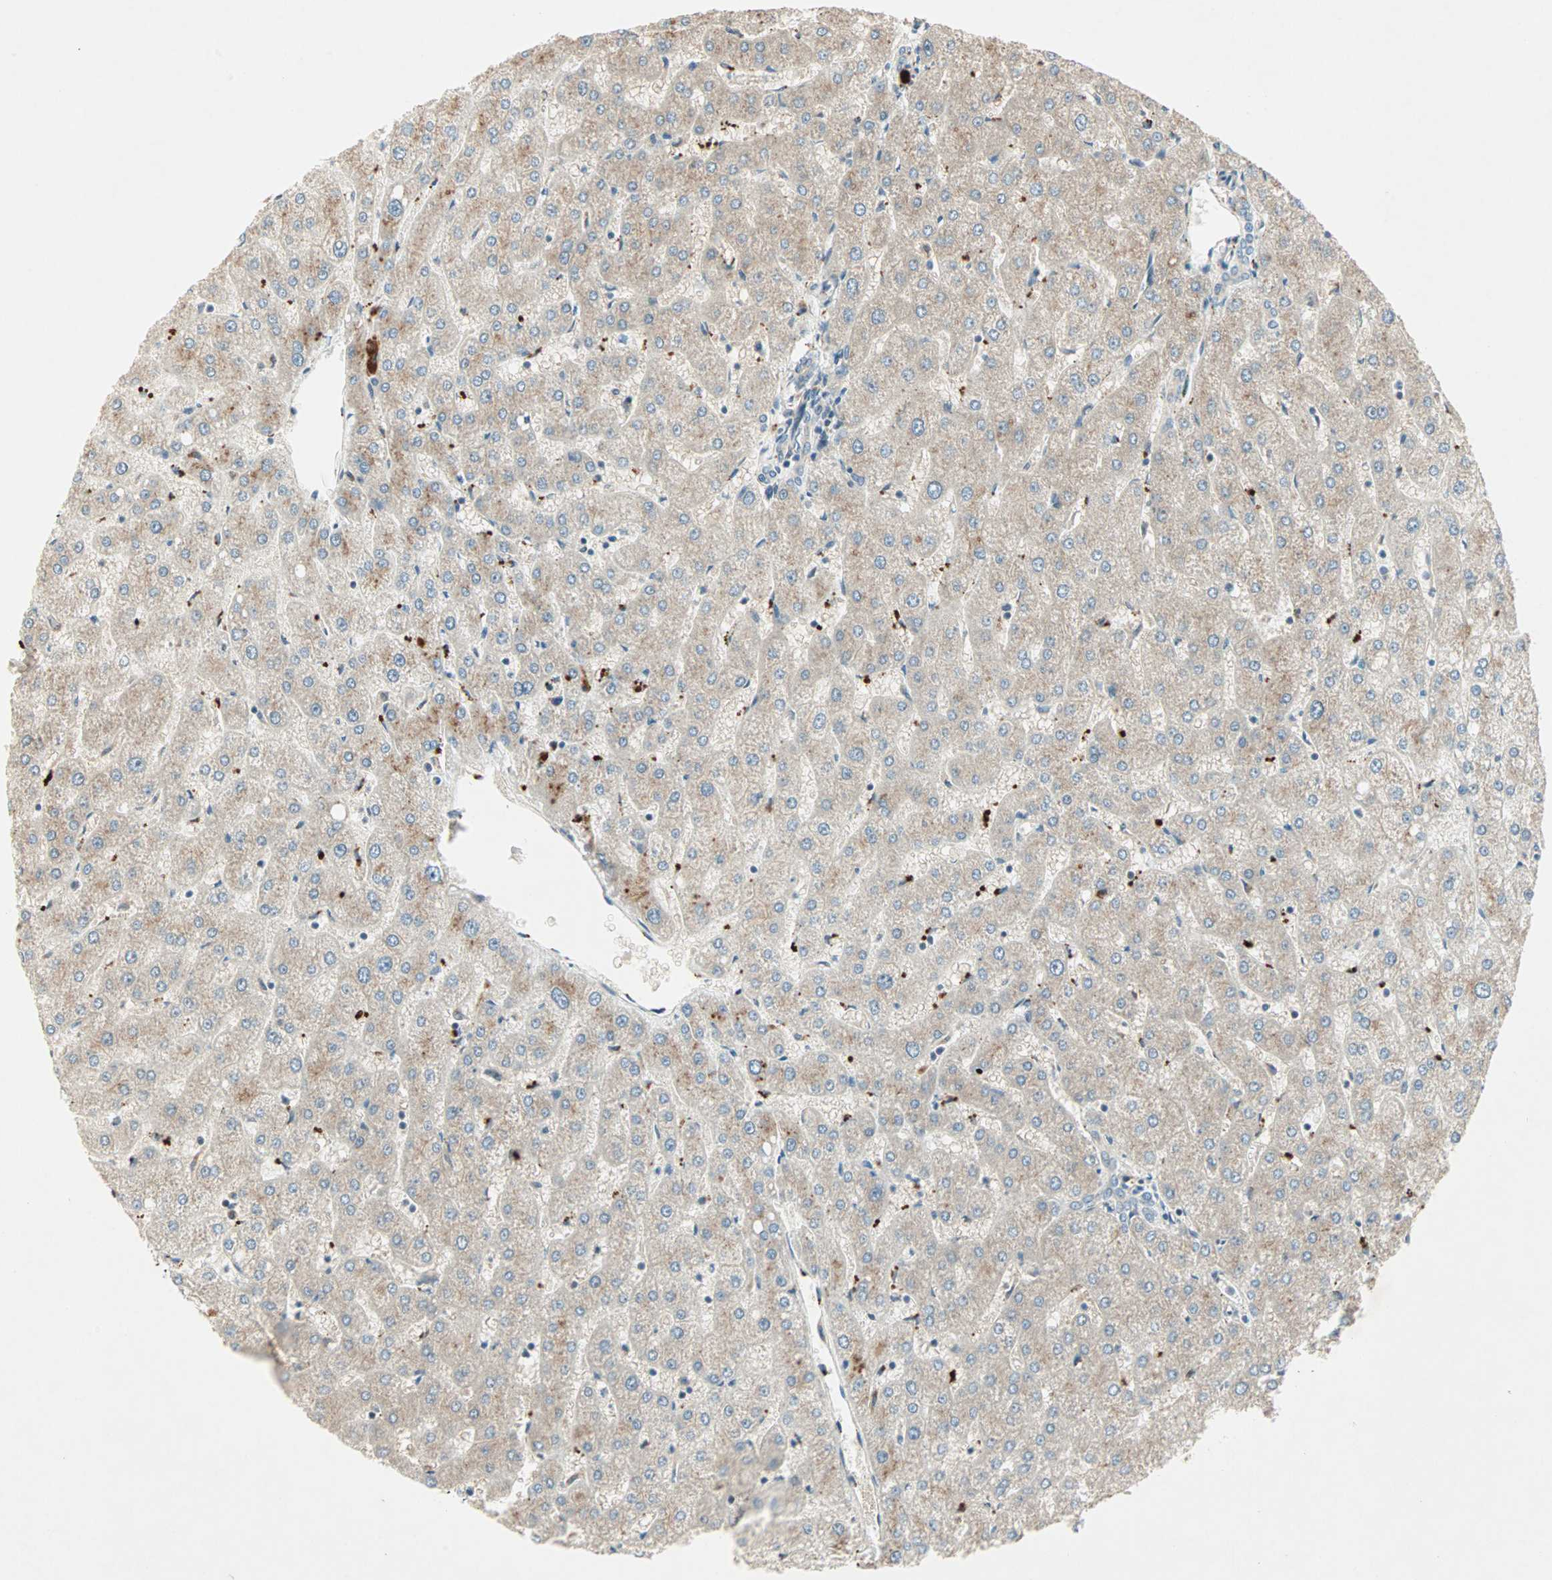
{"staining": {"intensity": "weak", "quantity": ">75%", "location": "cytoplasmic/membranous"}, "tissue": "liver", "cell_type": "Cholangiocytes", "image_type": "normal", "snomed": [{"axis": "morphology", "description": "Normal tissue, NOS"}, {"axis": "topography", "description": "Liver"}], "caption": "Immunohistochemical staining of normal liver exhibits >75% levels of weak cytoplasmic/membranous protein expression in about >75% of cholangiocytes. (DAB = brown stain, brightfield microscopy at high magnification).", "gene": "ZNF37A", "patient": {"sex": "male", "age": 67}}